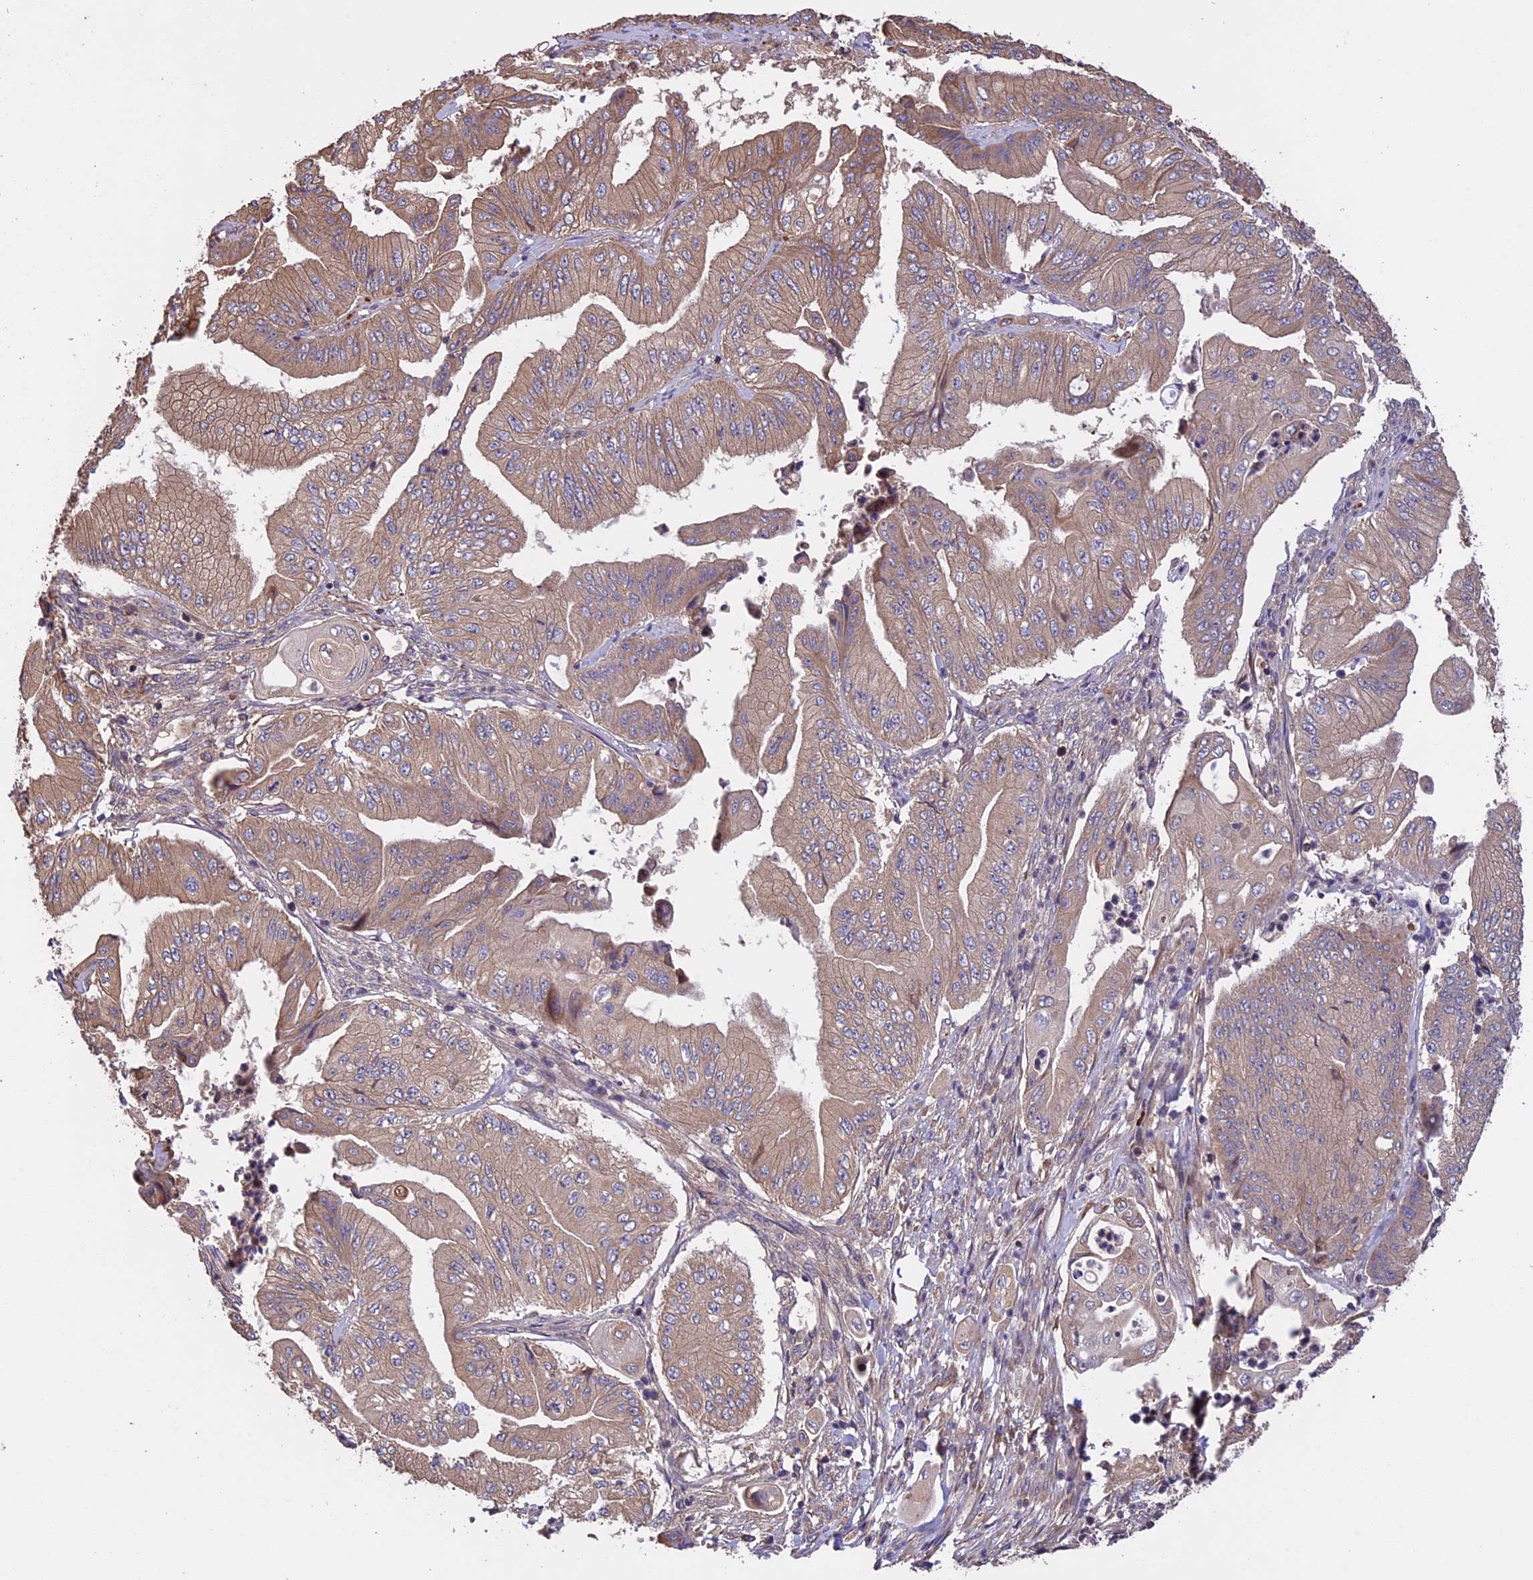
{"staining": {"intensity": "weak", "quantity": ">75%", "location": "cytoplasmic/membranous"}, "tissue": "pancreatic cancer", "cell_type": "Tumor cells", "image_type": "cancer", "snomed": [{"axis": "morphology", "description": "Adenocarcinoma, NOS"}, {"axis": "topography", "description": "Pancreas"}], "caption": "This micrograph displays IHC staining of human pancreatic cancer, with low weak cytoplasmic/membranous staining in approximately >75% of tumor cells.", "gene": "GAS8", "patient": {"sex": "female", "age": 77}}